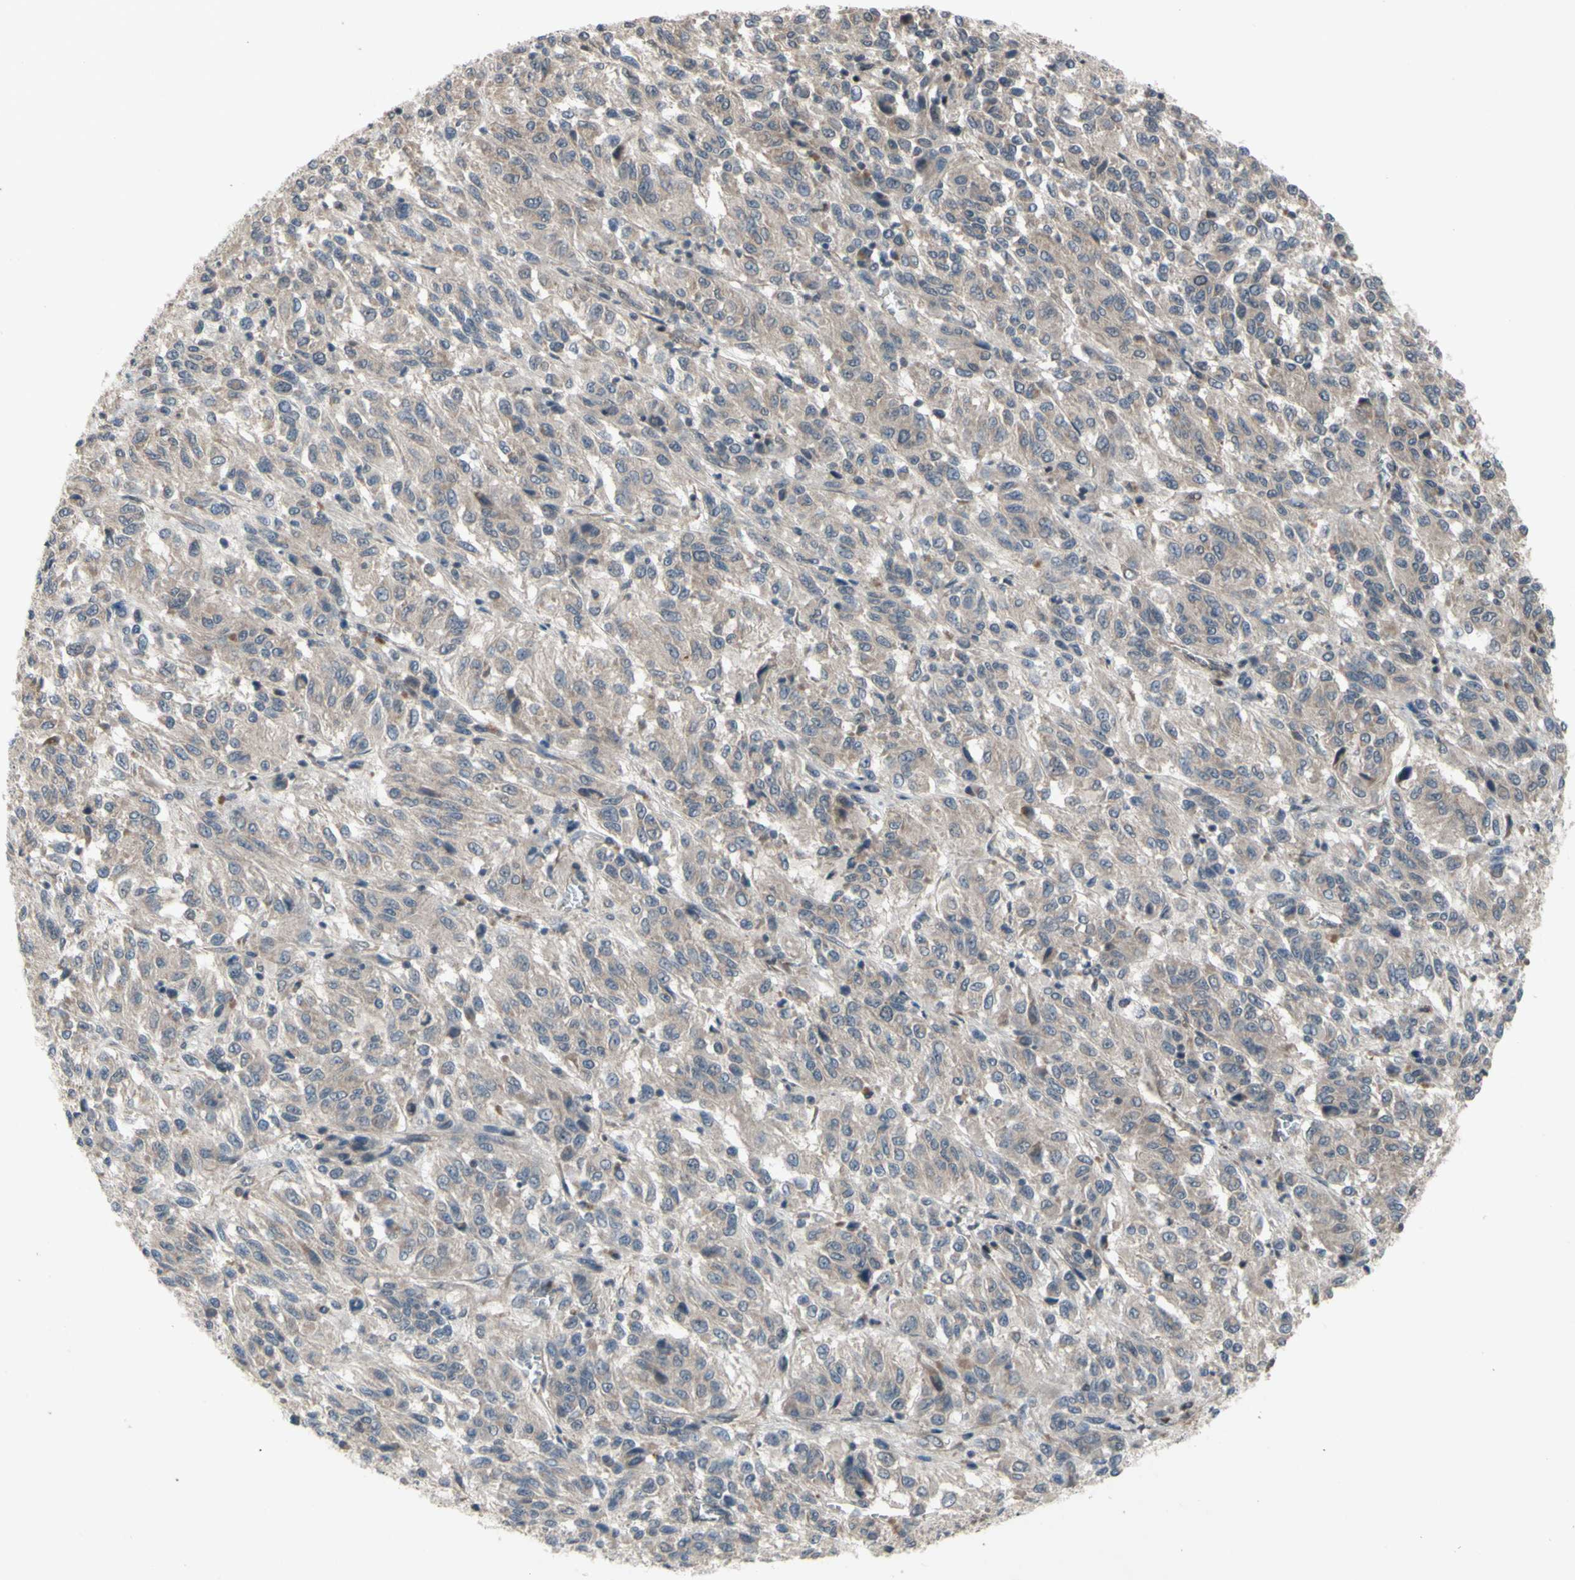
{"staining": {"intensity": "weak", "quantity": ">75%", "location": "cytoplasmic/membranous"}, "tissue": "melanoma", "cell_type": "Tumor cells", "image_type": "cancer", "snomed": [{"axis": "morphology", "description": "Malignant melanoma, Metastatic site"}, {"axis": "topography", "description": "Lung"}], "caption": "Weak cytoplasmic/membranous protein expression is present in approximately >75% of tumor cells in malignant melanoma (metastatic site).", "gene": "TRDMT1", "patient": {"sex": "male", "age": 64}}